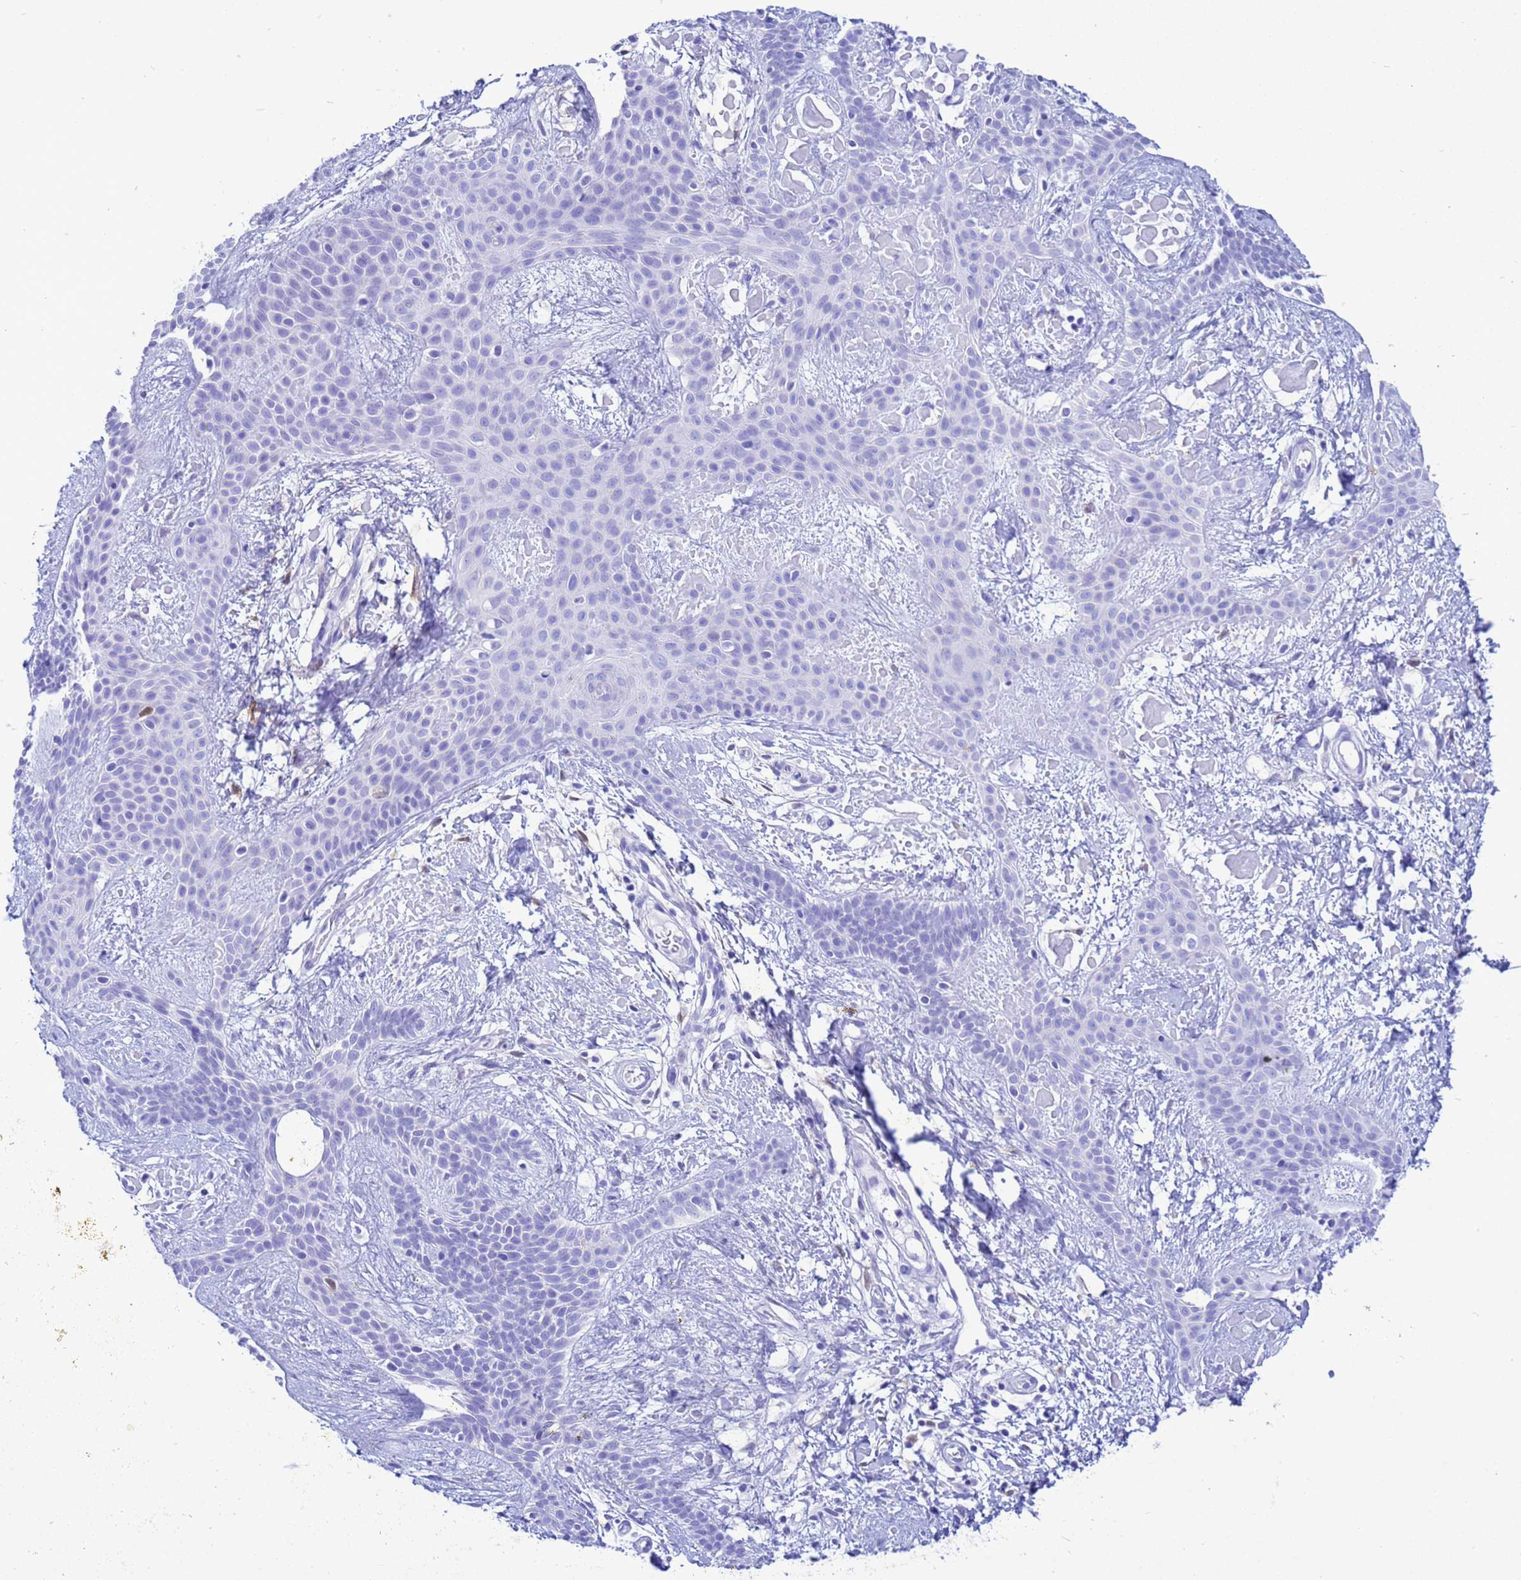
{"staining": {"intensity": "negative", "quantity": "none", "location": "none"}, "tissue": "skin cancer", "cell_type": "Tumor cells", "image_type": "cancer", "snomed": [{"axis": "morphology", "description": "Basal cell carcinoma"}, {"axis": "topography", "description": "Skin"}], "caption": "DAB (3,3'-diaminobenzidine) immunohistochemical staining of basal cell carcinoma (skin) demonstrates no significant positivity in tumor cells. The staining was performed using DAB (3,3'-diaminobenzidine) to visualize the protein expression in brown, while the nuclei were stained in blue with hematoxylin (Magnification: 20x).", "gene": "AKR1C2", "patient": {"sex": "male", "age": 78}}